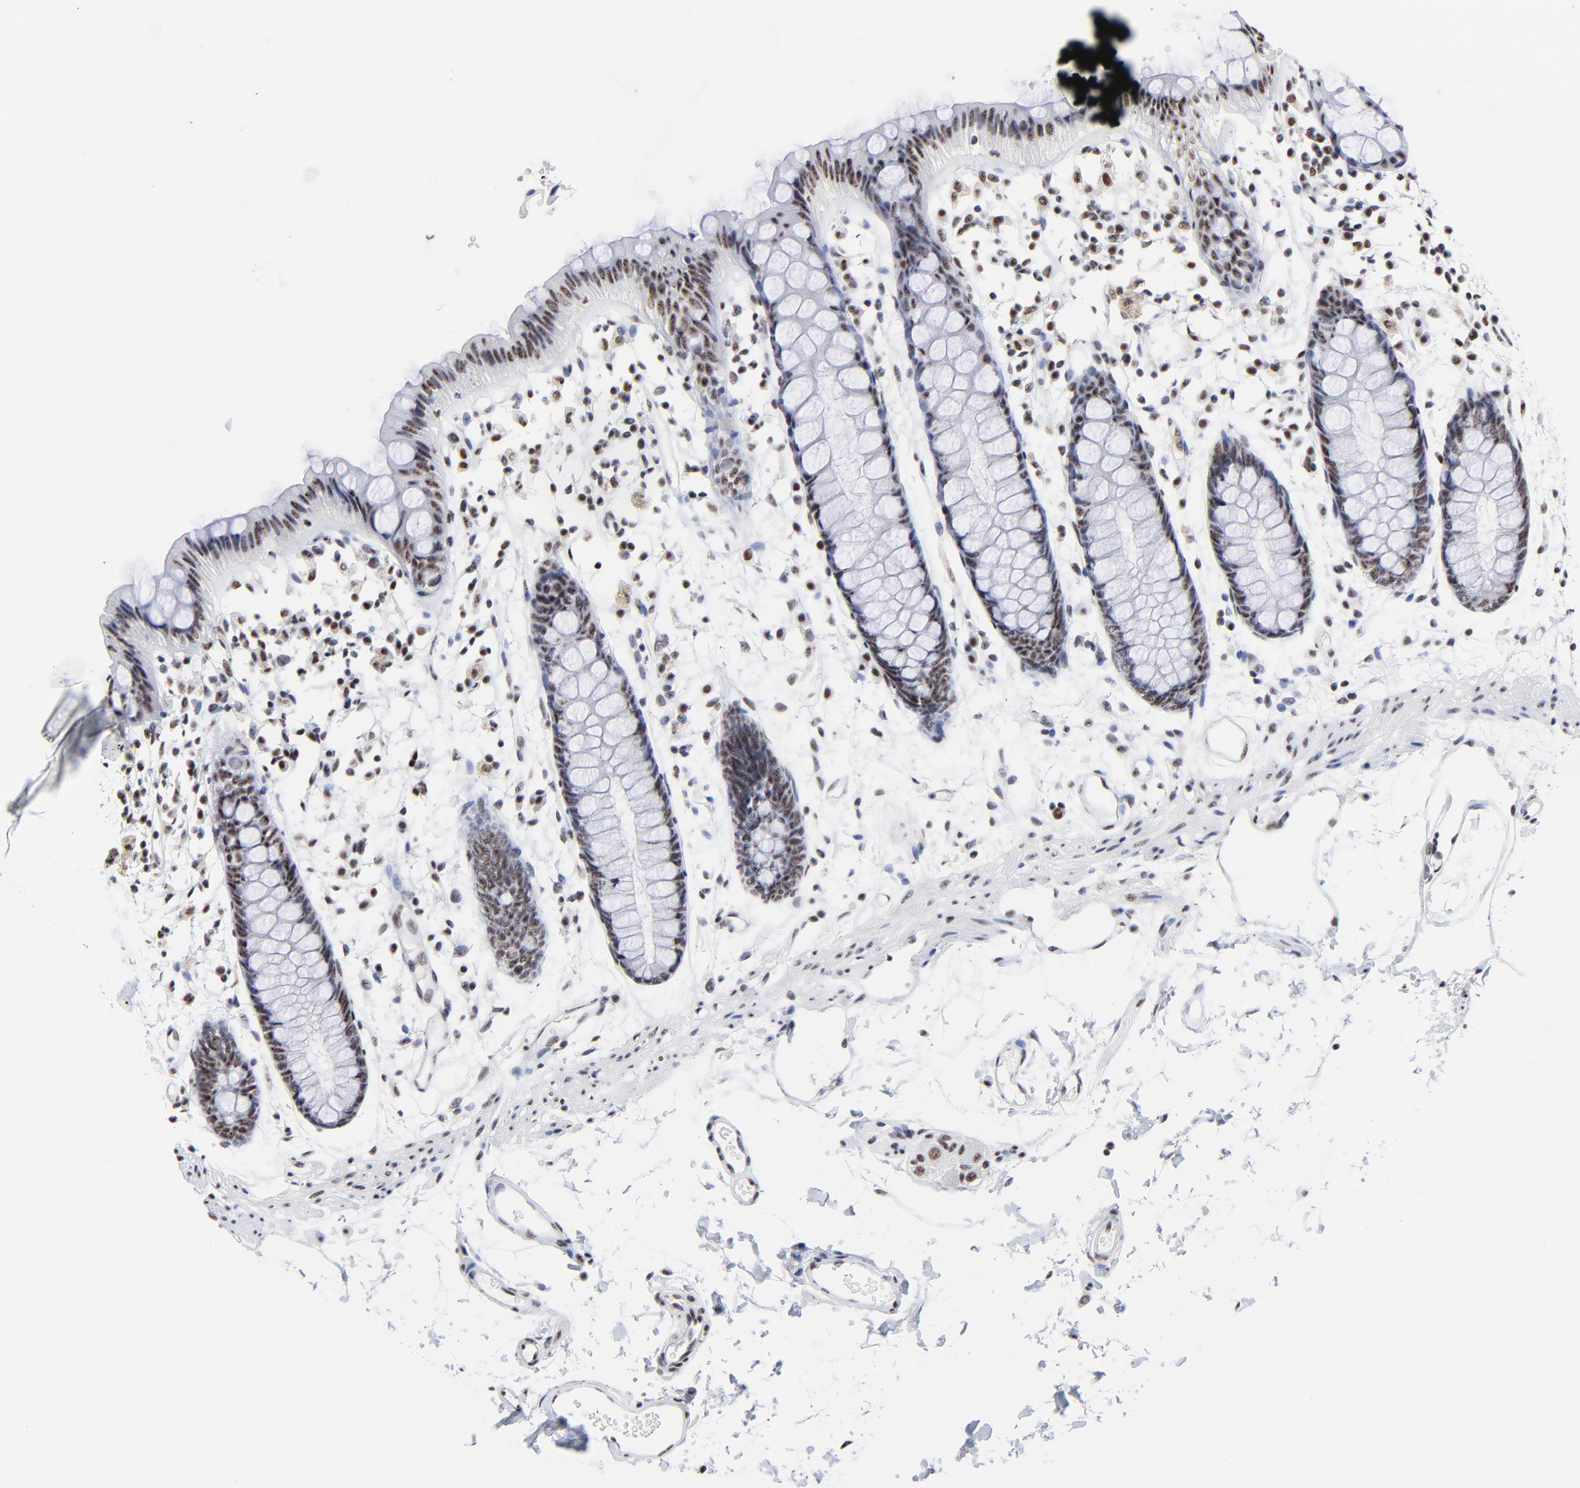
{"staining": {"intensity": "moderate", "quantity": "25%-75%", "location": "nuclear"}, "tissue": "rectum", "cell_type": "Glandular cells", "image_type": "normal", "snomed": [{"axis": "morphology", "description": "Normal tissue, NOS"}, {"axis": "topography", "description": "Rectum"}], "caption": "A high-resolution image shows immunohistochemistry staining of normal rectum, which displays moderate nuclear expression in approximately 25%-75% of glandular cells.", "gene": "MBD4", "patient": {"sex": "female", "age": 66}}